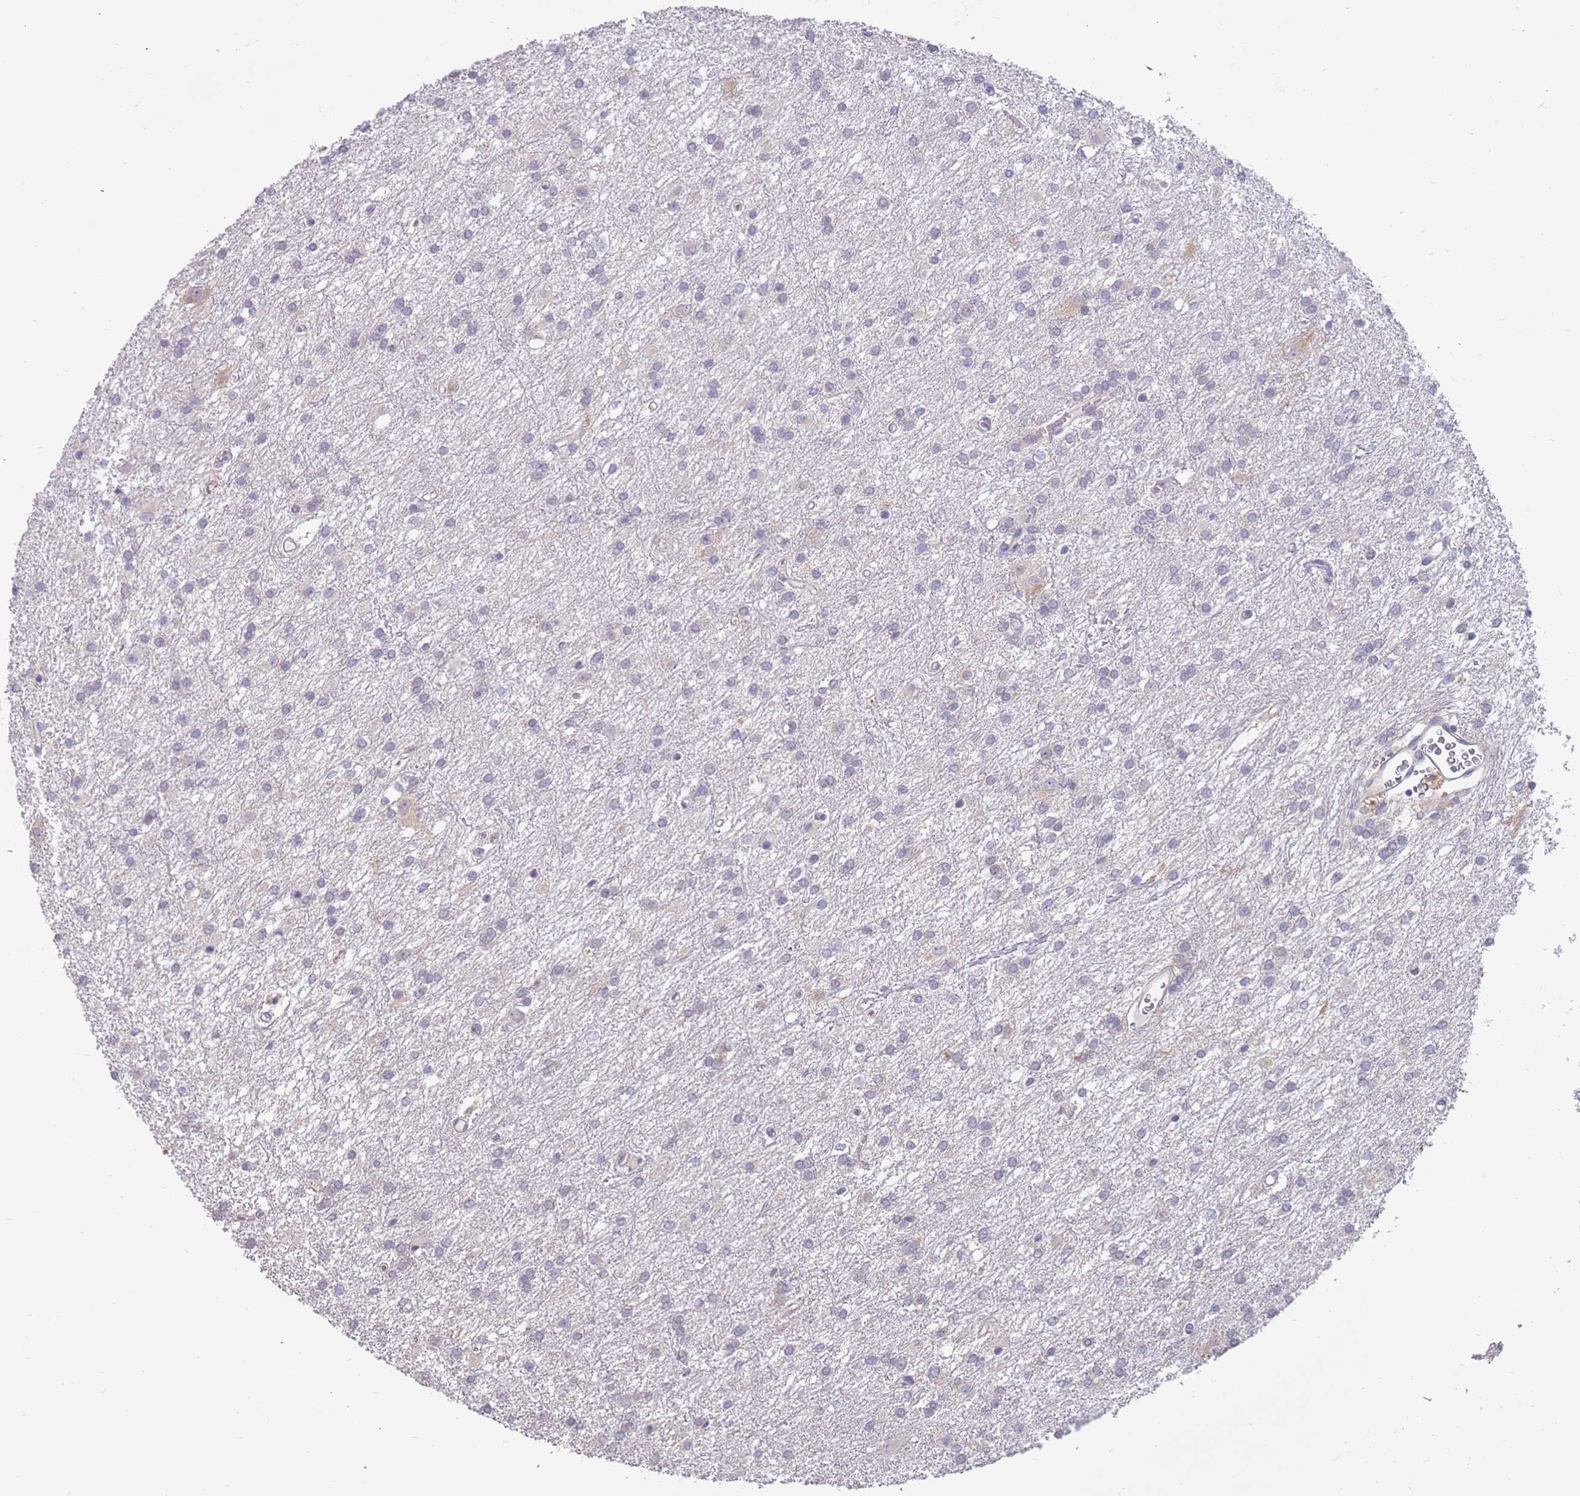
{"staining": {"intensity": "negative", "quantity": "none", "location": "none"}, "tissue": "glioma", "cell_type": "Tumor cells", "image_type": "cancer", "snomed": [{"axis": "morphology", "description": "Glioma, malignant, High grade"}, {"axis": "topography", "description": "Brain"}], "caption": "Immunohistochemistry photomicrograph of human malignant glioma (high-grade) stained for a protein (brown), which reveals no staining in tumor cells. Brightfield microscopy of IHC stained with DAB (brown) and hematoxylin (blue), captured at high magnification.", "gene": "ZNF746", "patient": {"sex": "female", "age": 50}}